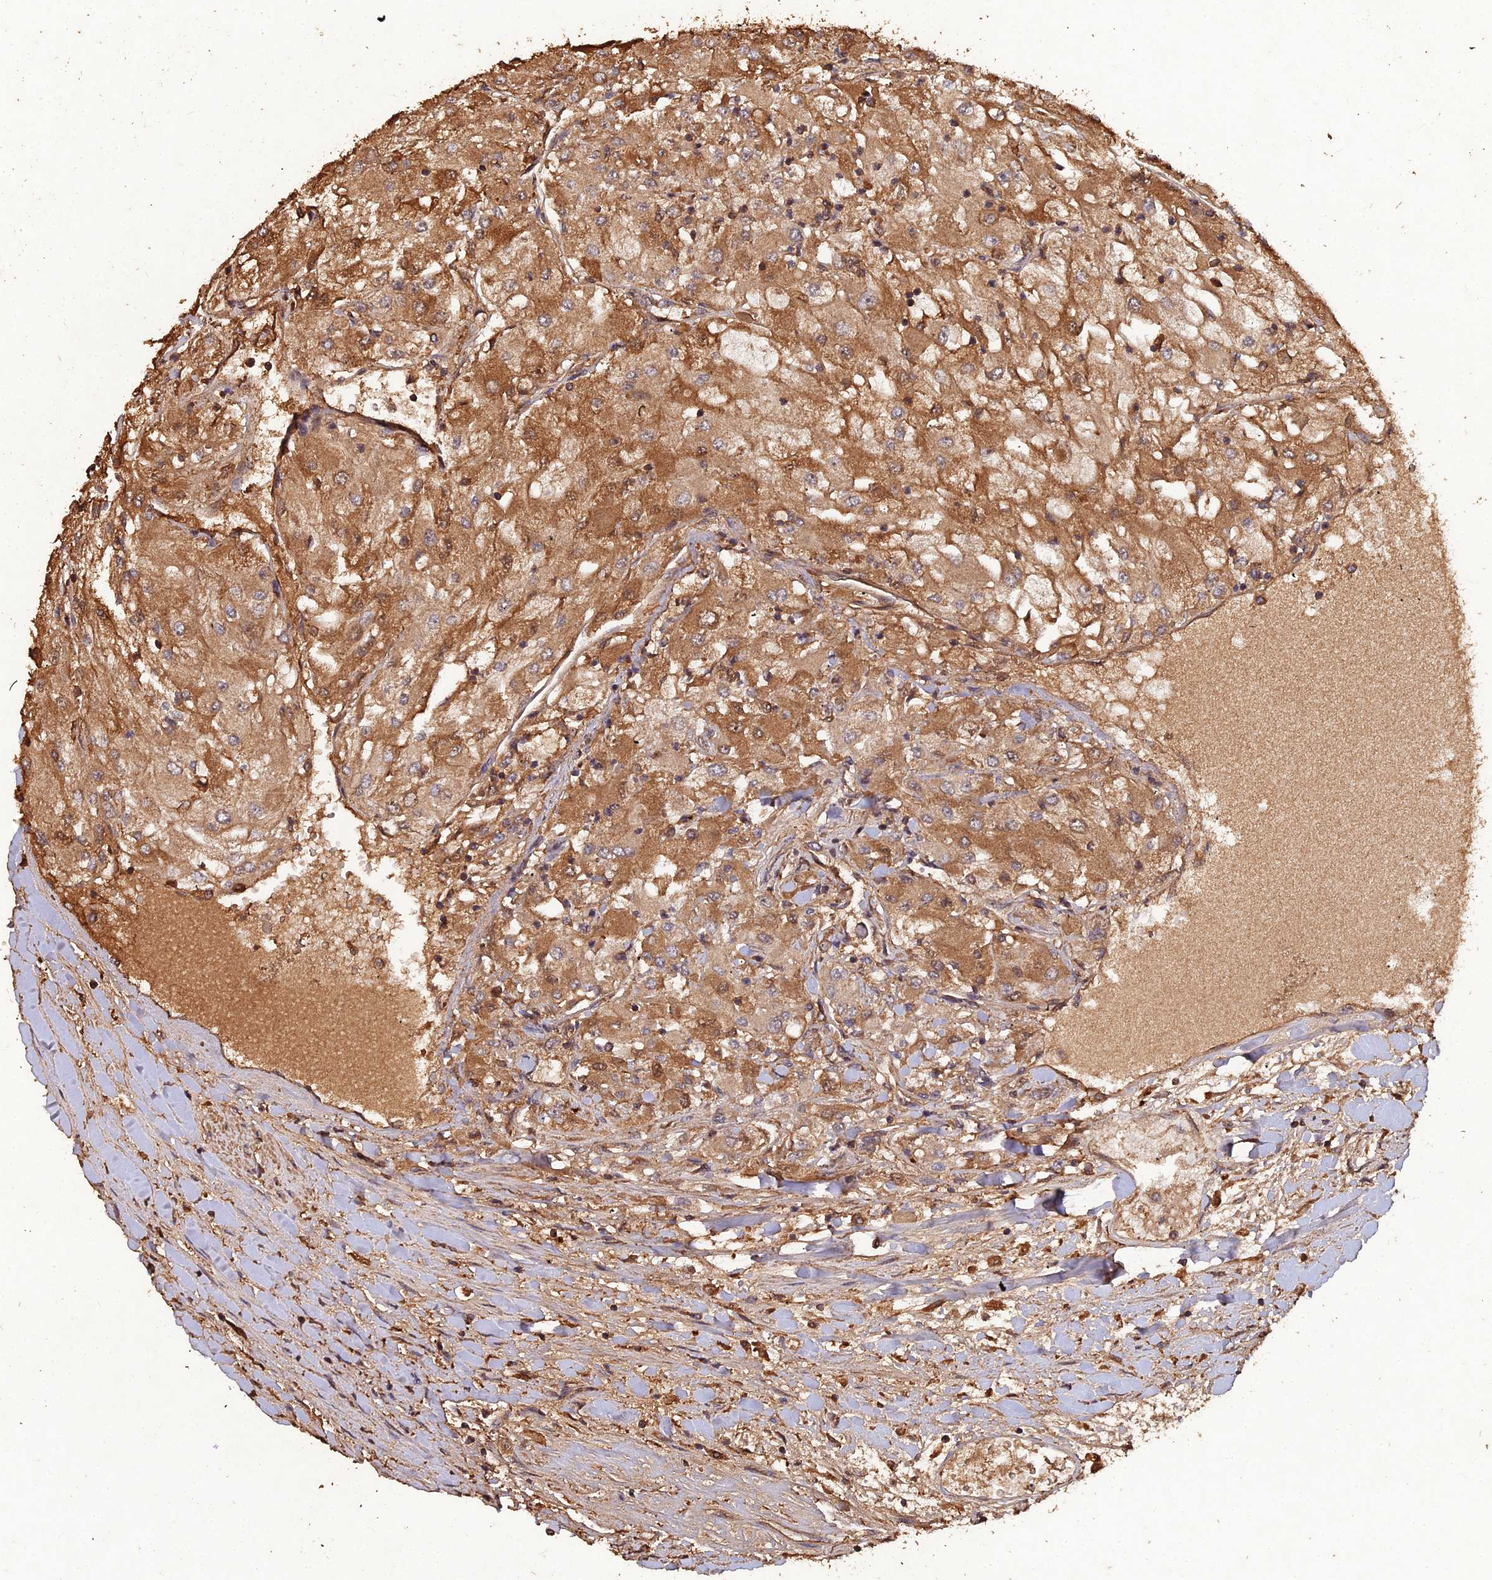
{"staining": {"intensity": "moderate", "quantity": ">75%", "location": "cytoplasmic/membranous"}, "tissue": "renal cancer", "cell_type": "Tumor cells", "image_type": "cancer", "snomed": [{"axis": "morphology", "description": "Adenocarcinoma, NOS"}, {"axis": "topography", "description": "Kidney"}], "caption": "Renal cancer stained for a protein (brown) reveals moderate cytoplasmic/membranous positive staining in about >75% of tumor cells.", "gene": "SYMPK", "patient": {"sex": "male", "age": 80}}